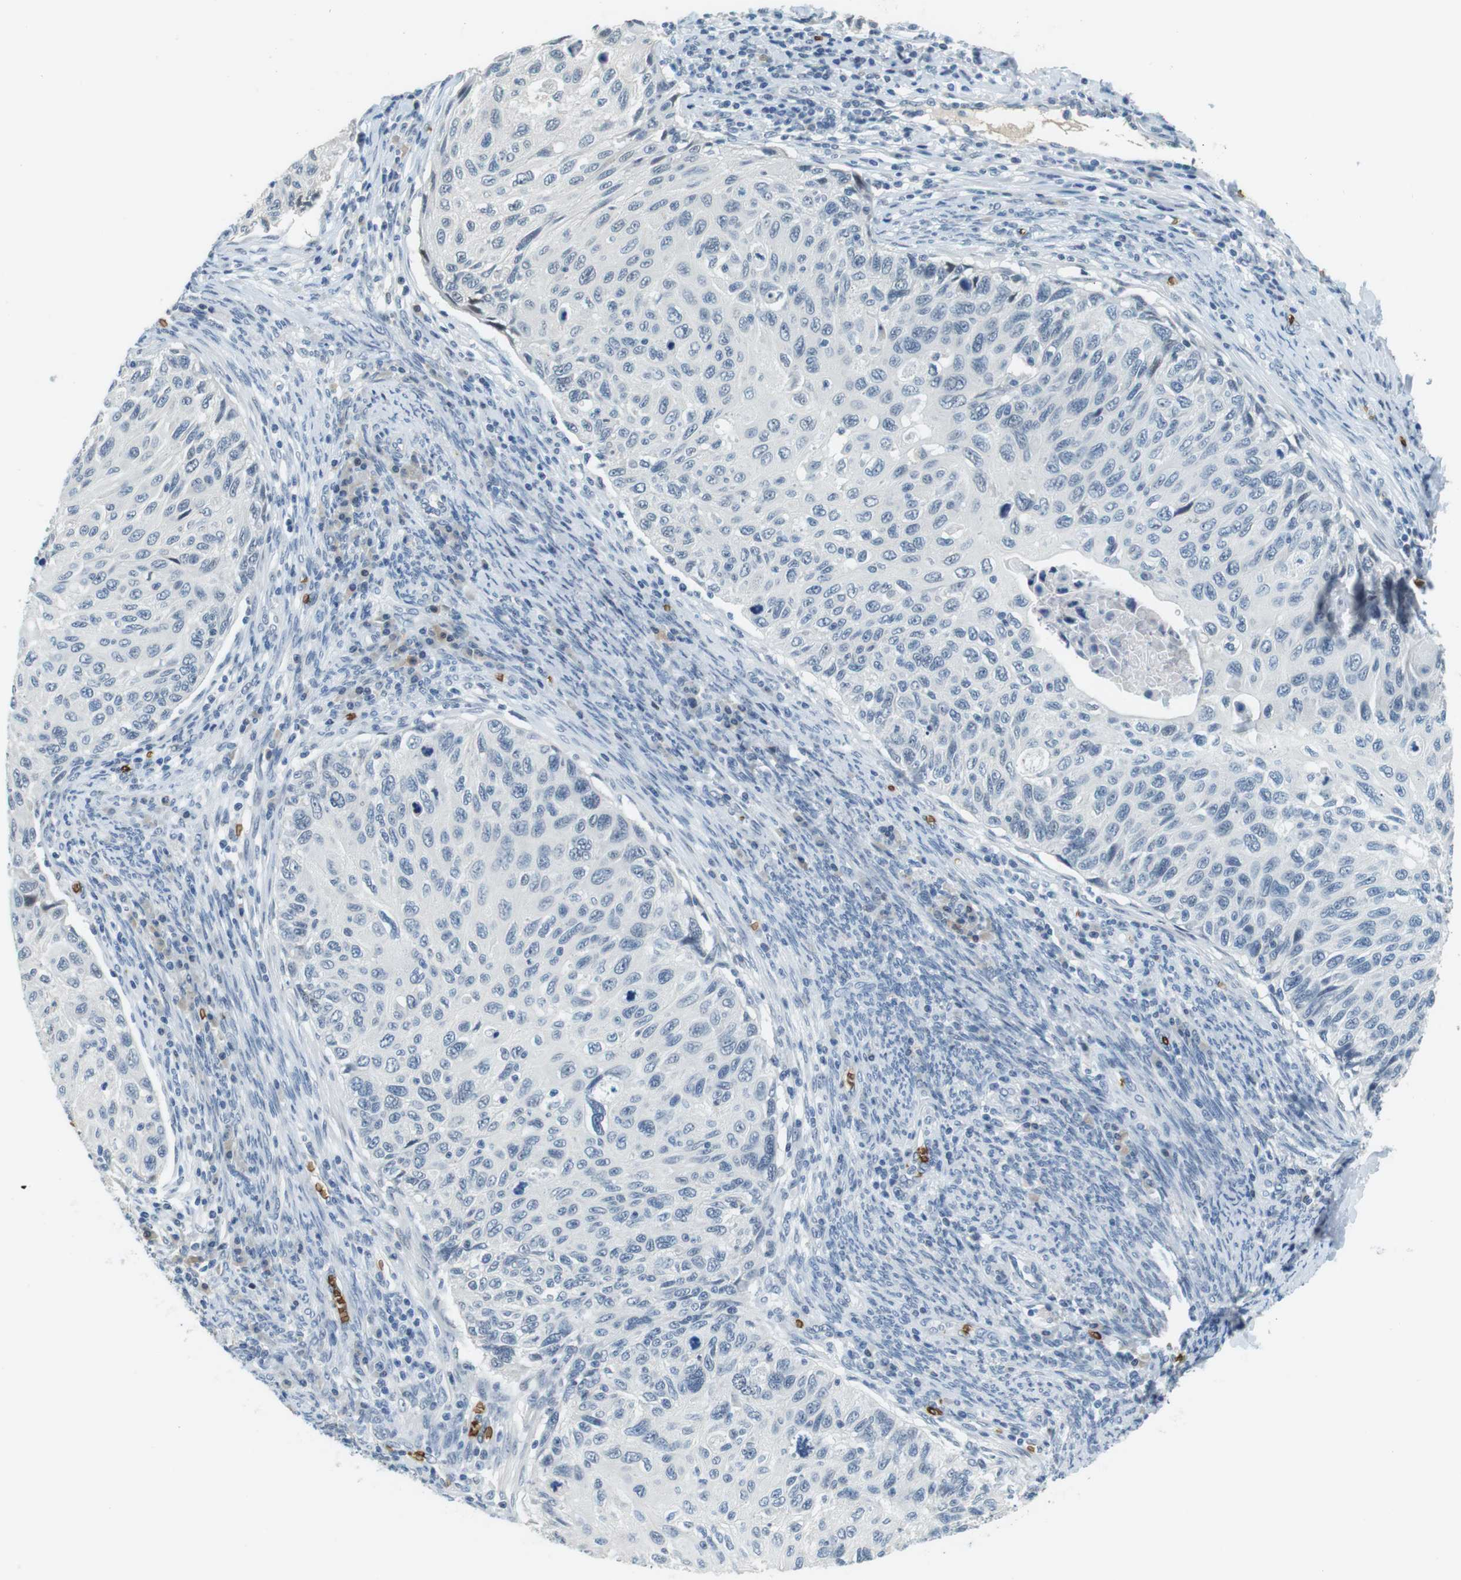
{"staining": {"intensity": "negative", "quantity": "none", "location": "none"}, "tissue": "cervical cancer", "cell_type": "Tumor cells", "image_type": "cancer", "snomed": [{"axis": "morphology", "description": "Squamous cell carcinoma, NOS"}, {"axis": "topography", "description": "Cervix"}], "caption": "A high-resolution micrograph shows immunohistochemistry staining of squamous cell carcinoma (cervical), which demonstrates no significant expression in tumor cells.", "gene": "SLC4A1", "patient": {"sex": "female", "age": 70}}